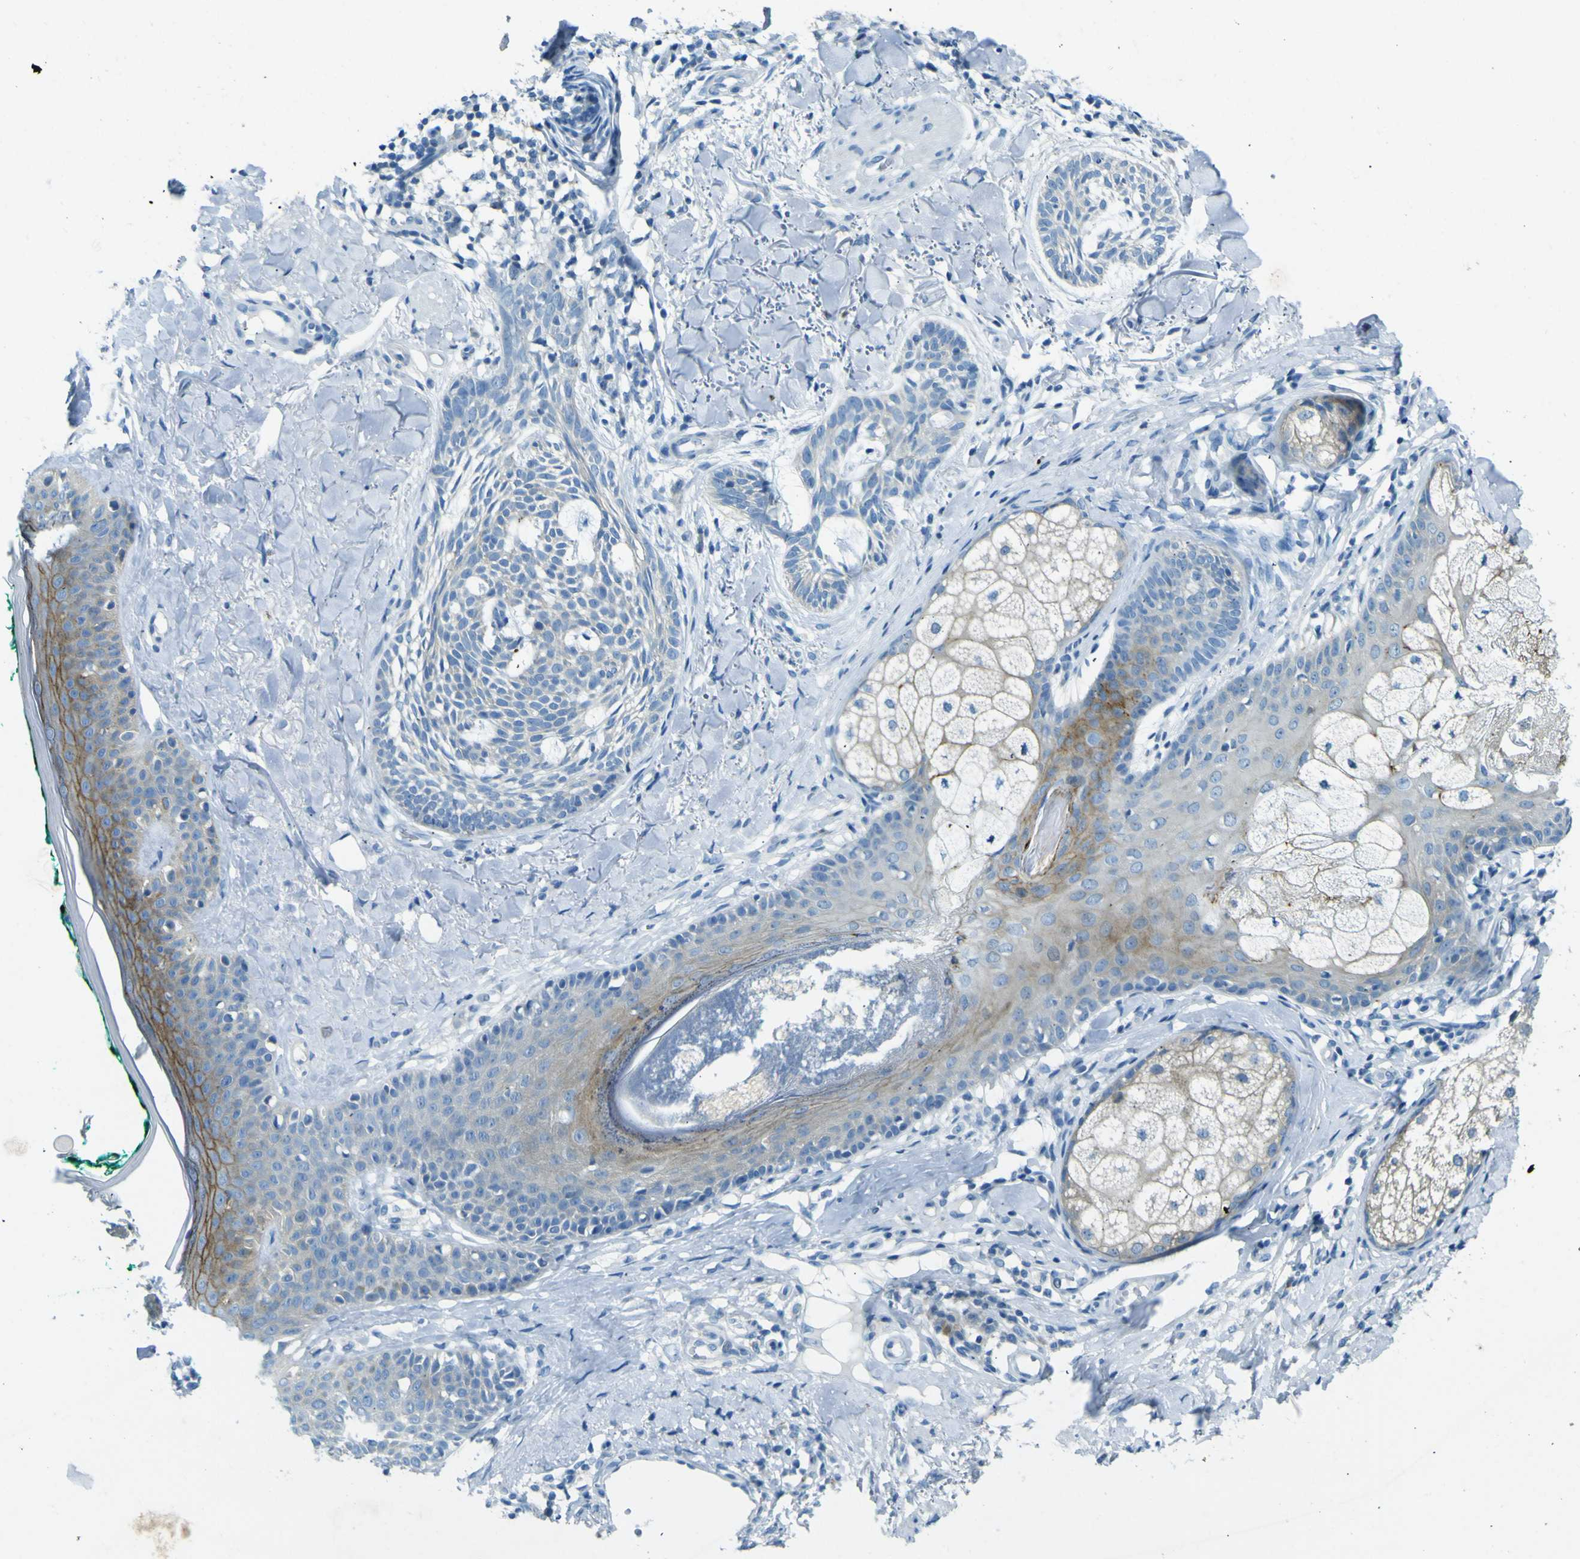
{"staining": {"intensity": "moderate", "quantity": "<25%", "location": "cytoplasmic/membranous"}, "tissue": "skin cancer", "cell_type": "Tumor cells", "image_type": "cancer", "snomed": [{"axis": "morphology", "description": "Basal cell carcinoma"}, {"axis": "topography", "description": "Skin"}], "caption": "Skin cancer was stained to show a protein in brown. There is low levels of moderate cytoplasmic/membranous expression in about <25% of tumor cells. Using DAB (brown) and hematoxylin (blue) stains, captured at high magnification using brightfield microscopy.", "gene": "SORCS1", "patient": {"sex": "male", "age": 43}}